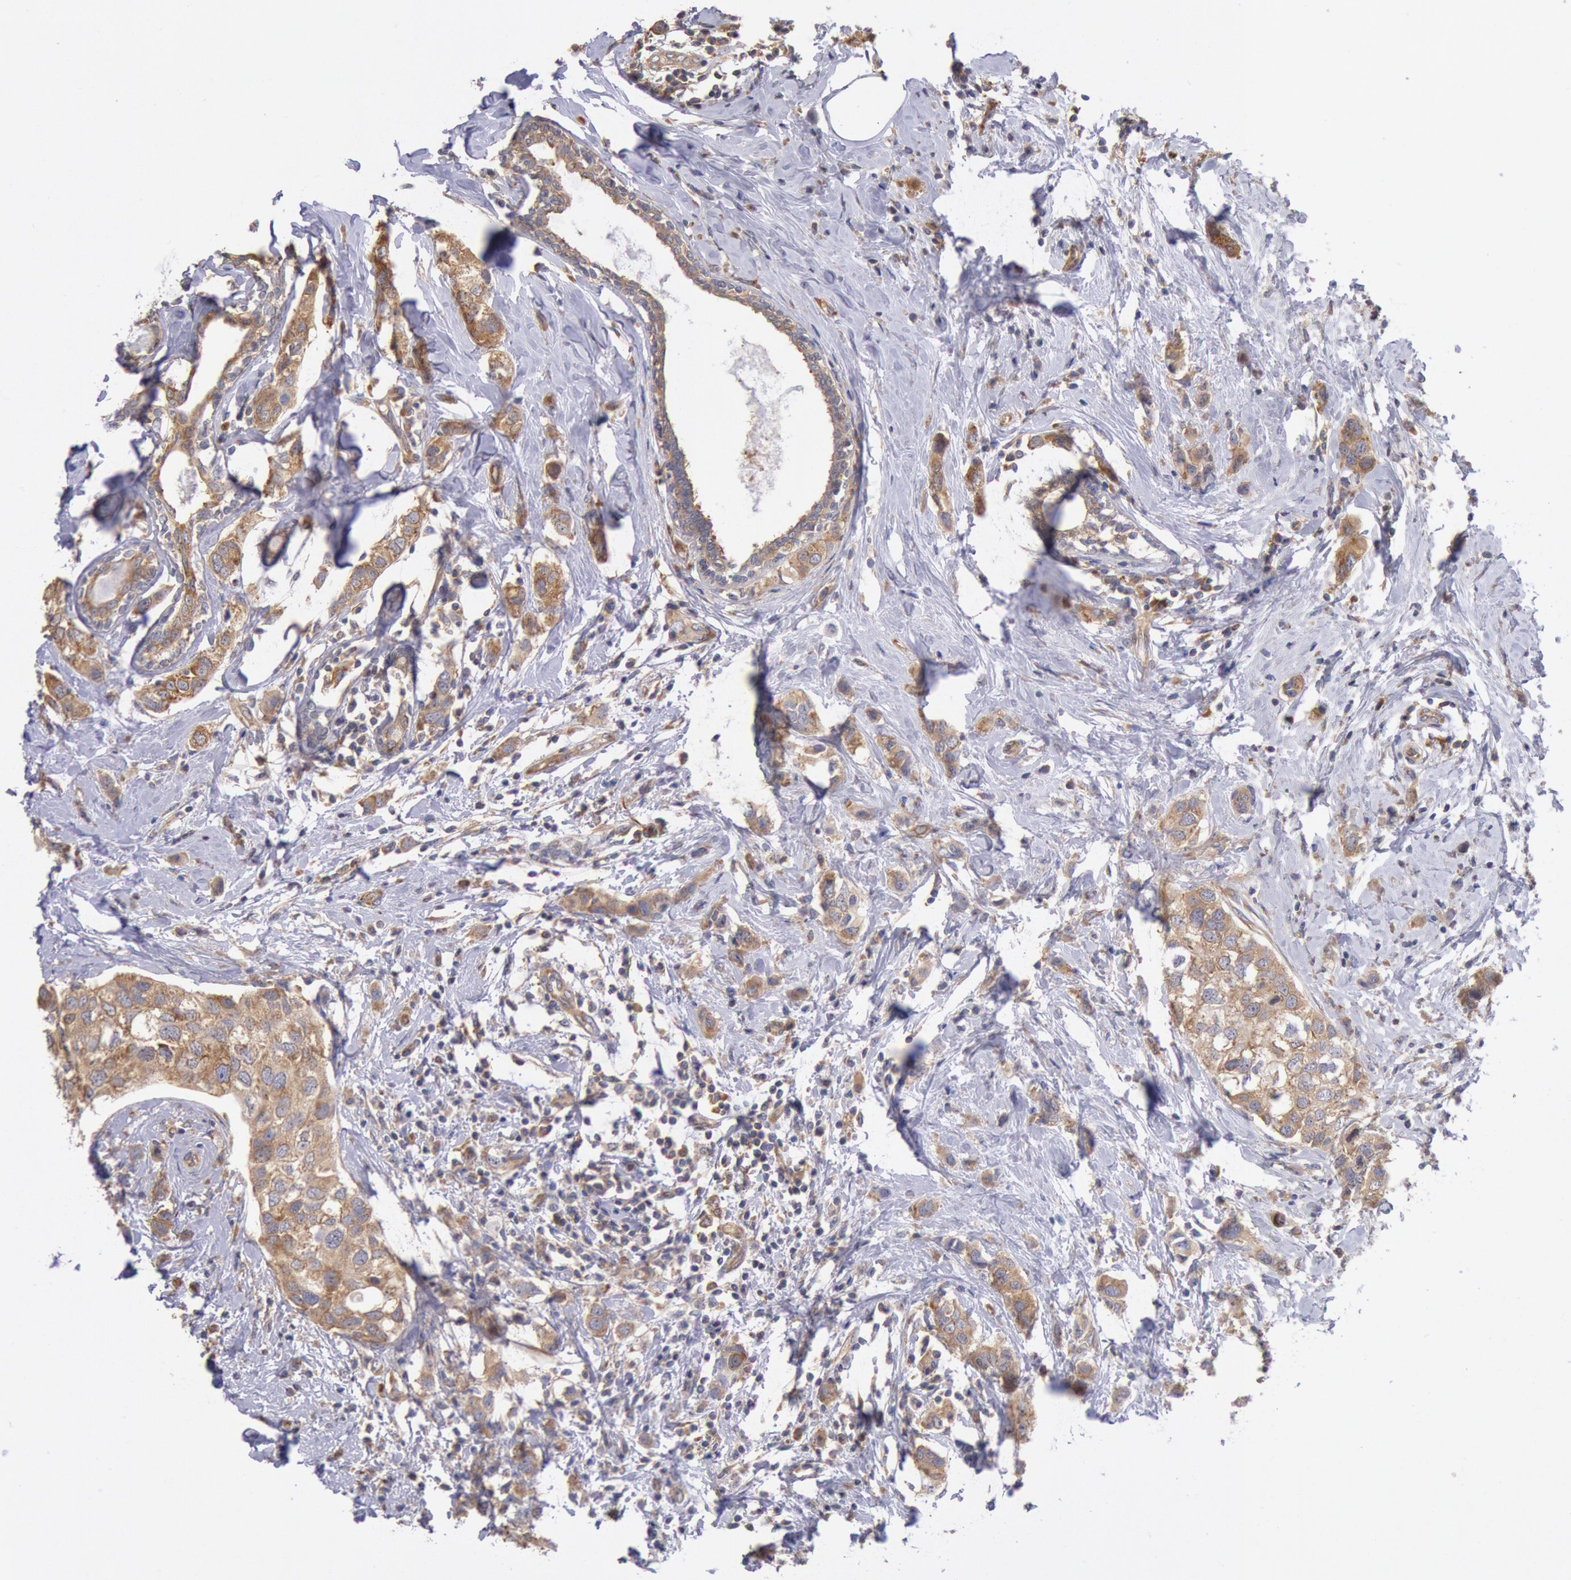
{"staining": {"intensity": "moderate", "quantity": ">75%", "location": "cytoplasmic/membranous"}, "tissue": "breast cancer", "cell_type": "Tumor cells", "image_type": "cancer", "snomed": [{"axis": "morphology", "description": "Normal tissue, NOS"}, {"axis": "morphology", "description": "Duct carcinoma"}, {"axis": "topography", "description": "Breast"}], "caption": "Tumor cells reveal medium levels of moderate cytoplasmic/membranous staining in approximately >75% of cells in breast cancer (infiltrating ductal carcinoma). The protein of interest is shown in brown color, while the nuclei are stained blue.", "gene": "DRG1", "patient": {"sex": "female", "age": 50}}